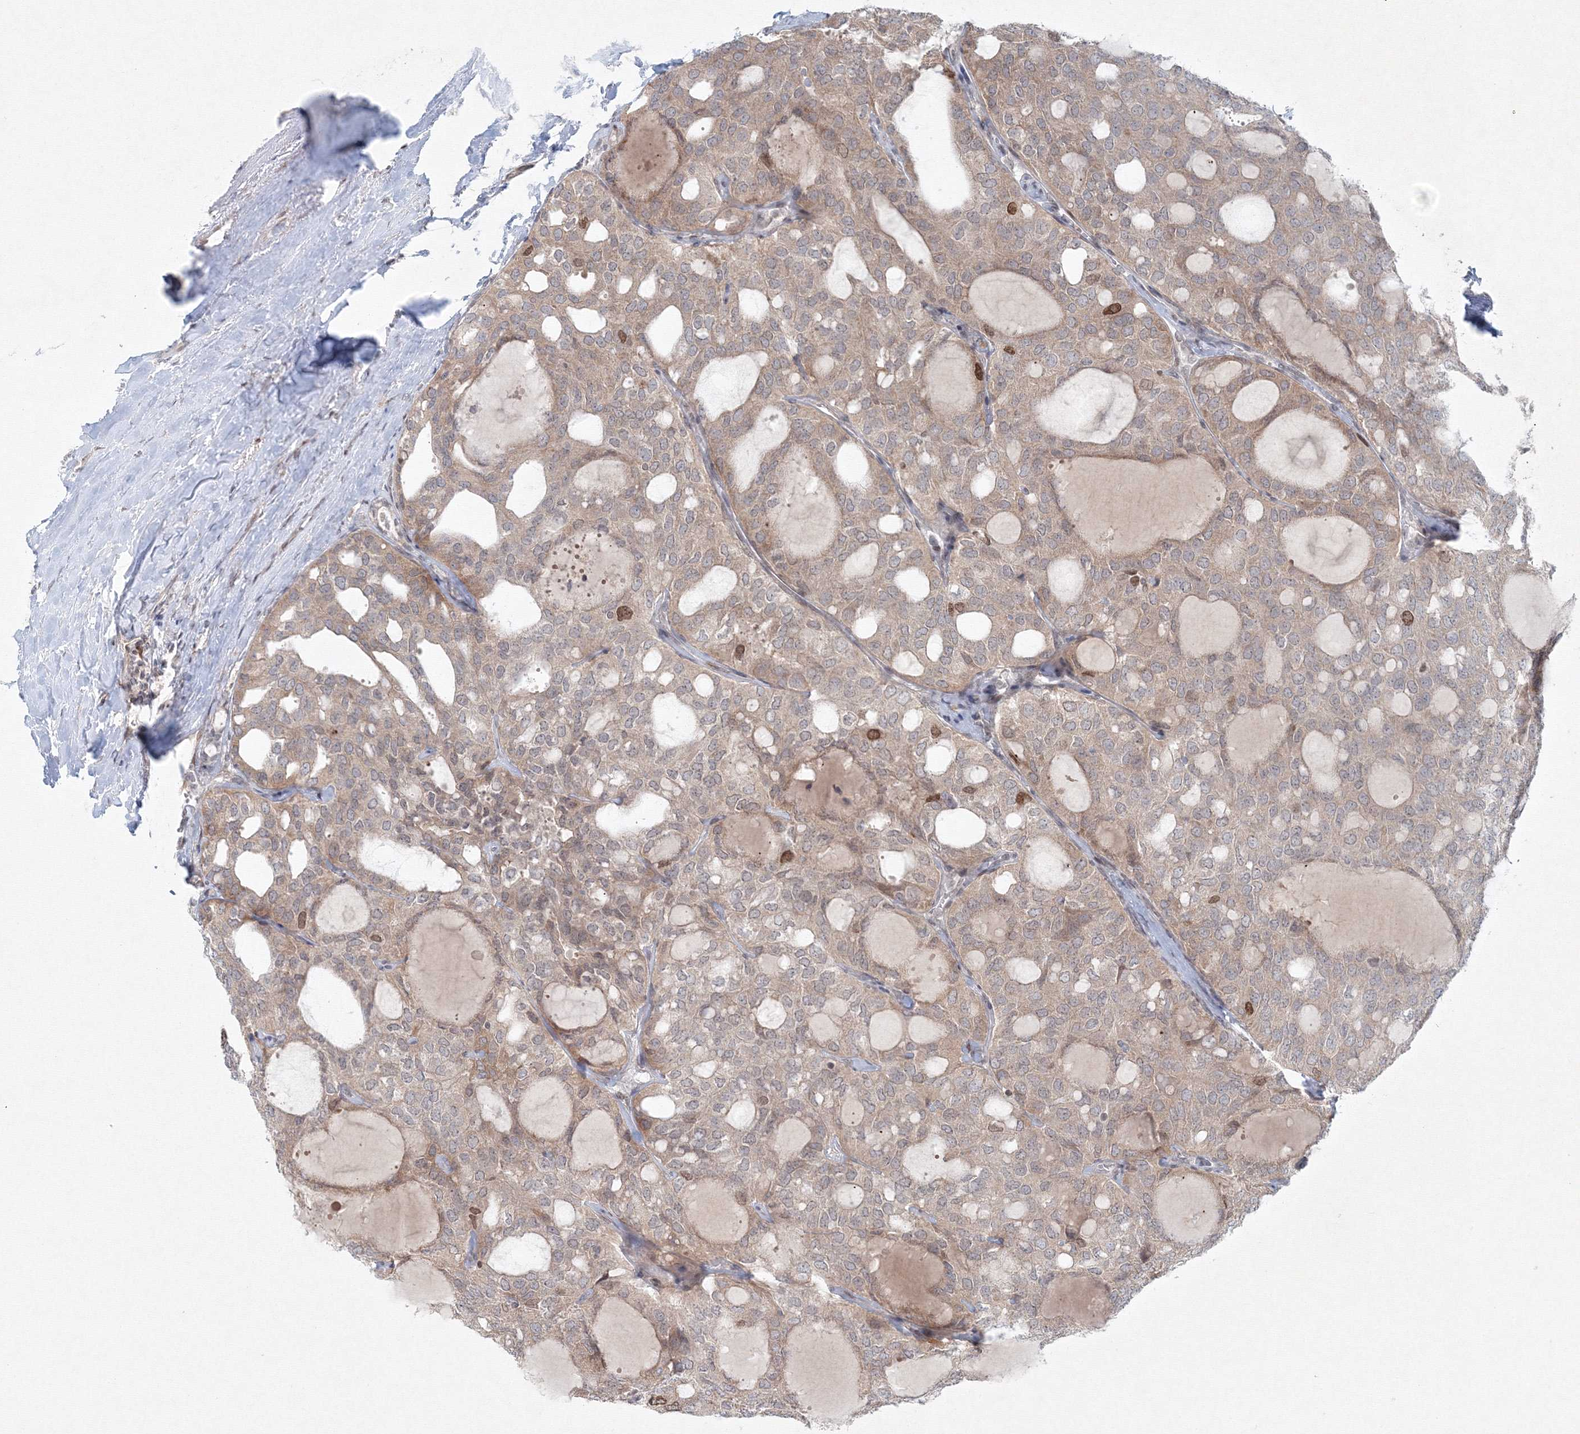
{"staining": {"intensity": "moderate", "quantity": "<25%", "location": "cytoplasmic/membranous,nuclear"}, "tissue": "thyroid cancer", "cell_type": "Tumor cells", "image_type": "cancer", "snomed": [{"axis": "morphology", "description": "Follicular adenoma carcinoma, NOS"}, {"axis": "topography", "description": "Thyroid gland"}], "caption": "High-power microscopy captured an immunohistochemistry (IHC) micrograph of thyroid cancer (follicular adenoma carcinoma), revealing moderate cytoplasmic/membranous and nuclear expression in about <25% of tumor cells. The staining was performed using DAB, with brown indicating positive protein expression. Nuclei are stained blue with hematoxylin.", "gene": "KIF4A", "patient": {"sex": "male", "age": 75}}